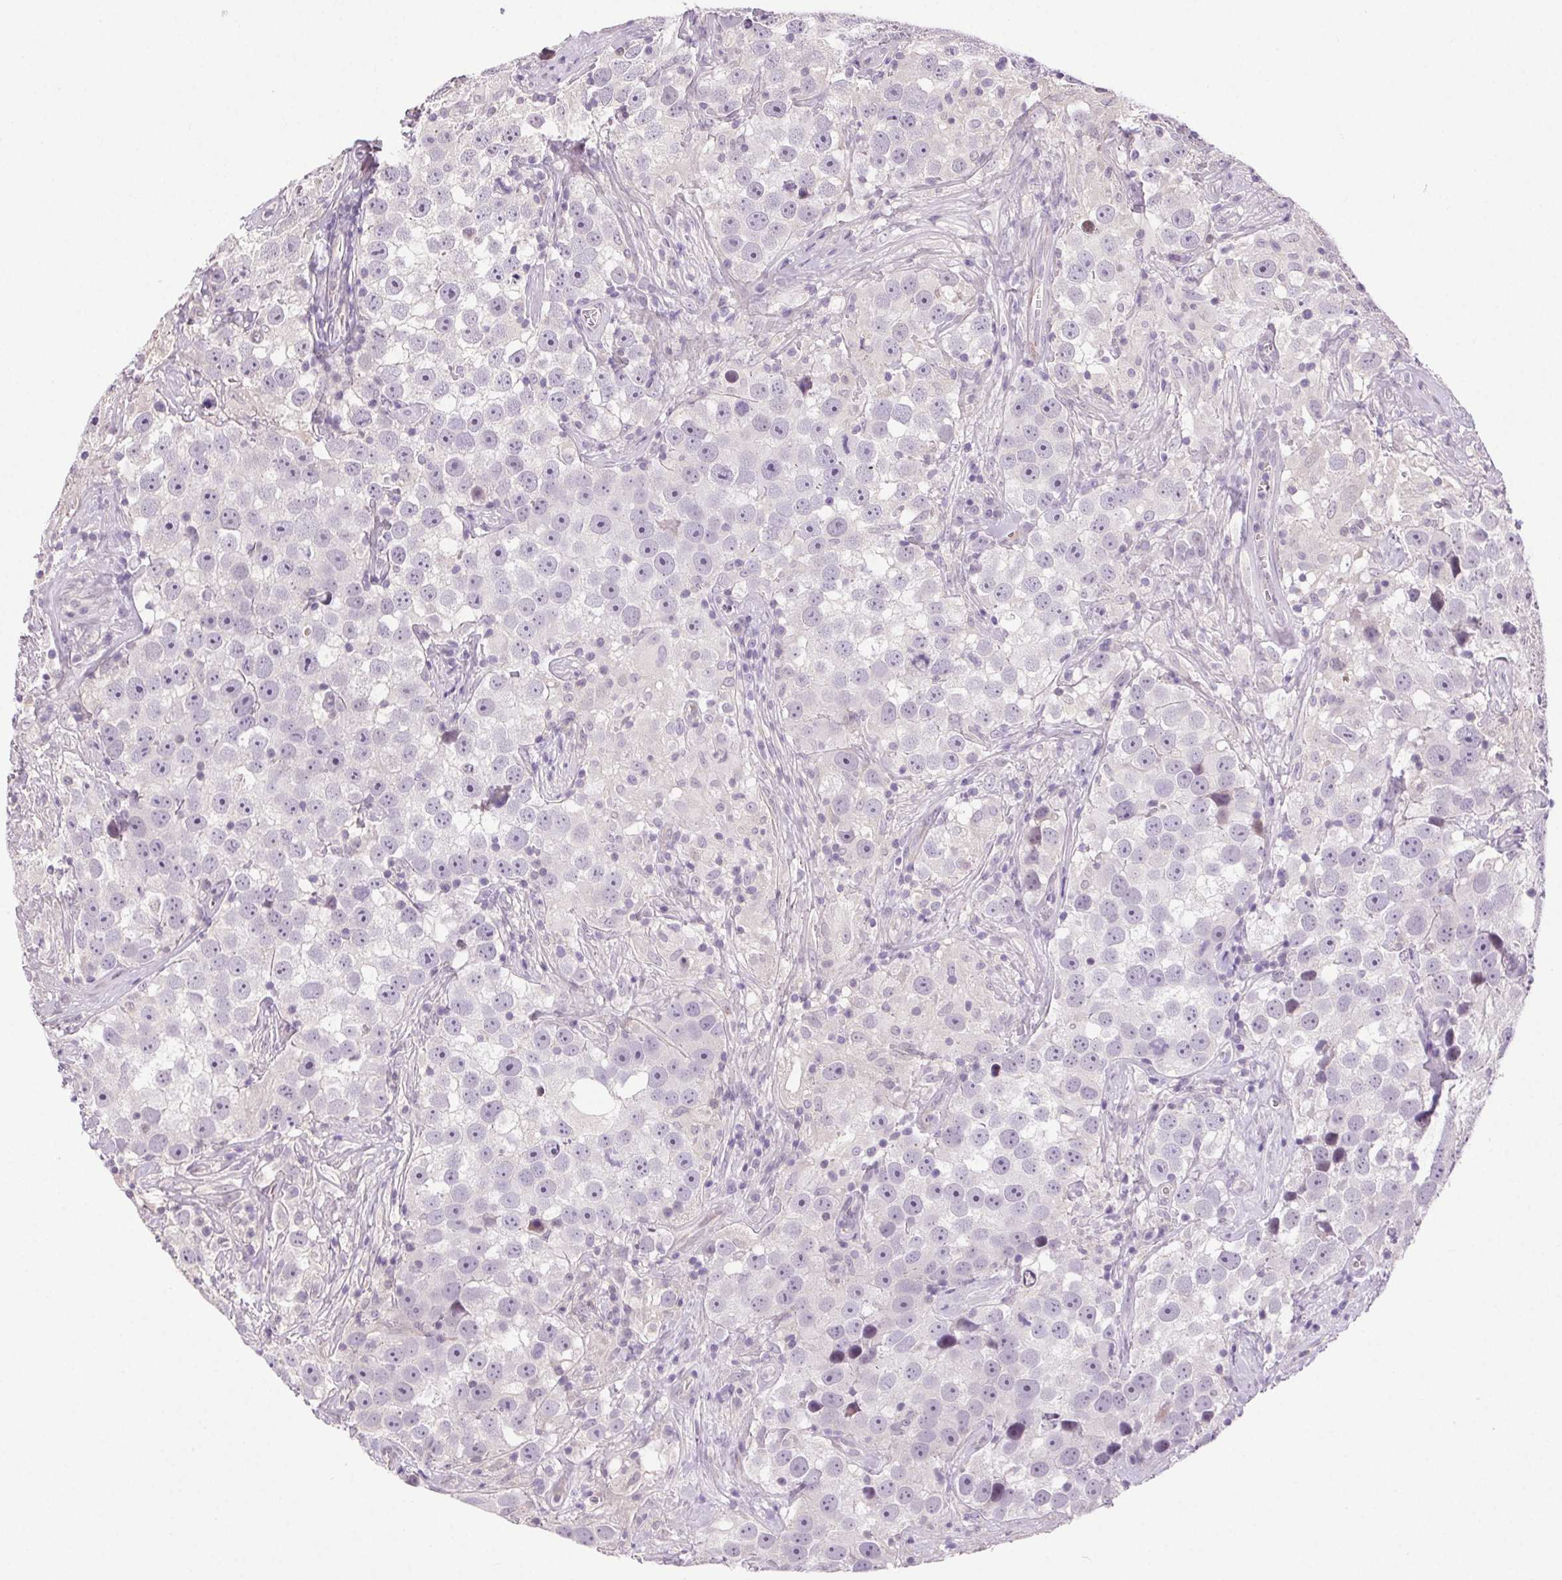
{"staining": {"intensity": "negative", "quantity": "none", "location": "none"}, "tissue": "testis cancer", "cell_type": "Tumor cells", "image_type": "cancer", "snomed": [{"axis": "morphology", "description": "Seminoma, NOS"}, {"axis": "topography", "description": "Testis"}], "caption": "A histopathology image of human testis cancer is negative for staining in tumor cells.", "gene": "SYT11", "patient": {"sex": "male", "age": 49}}